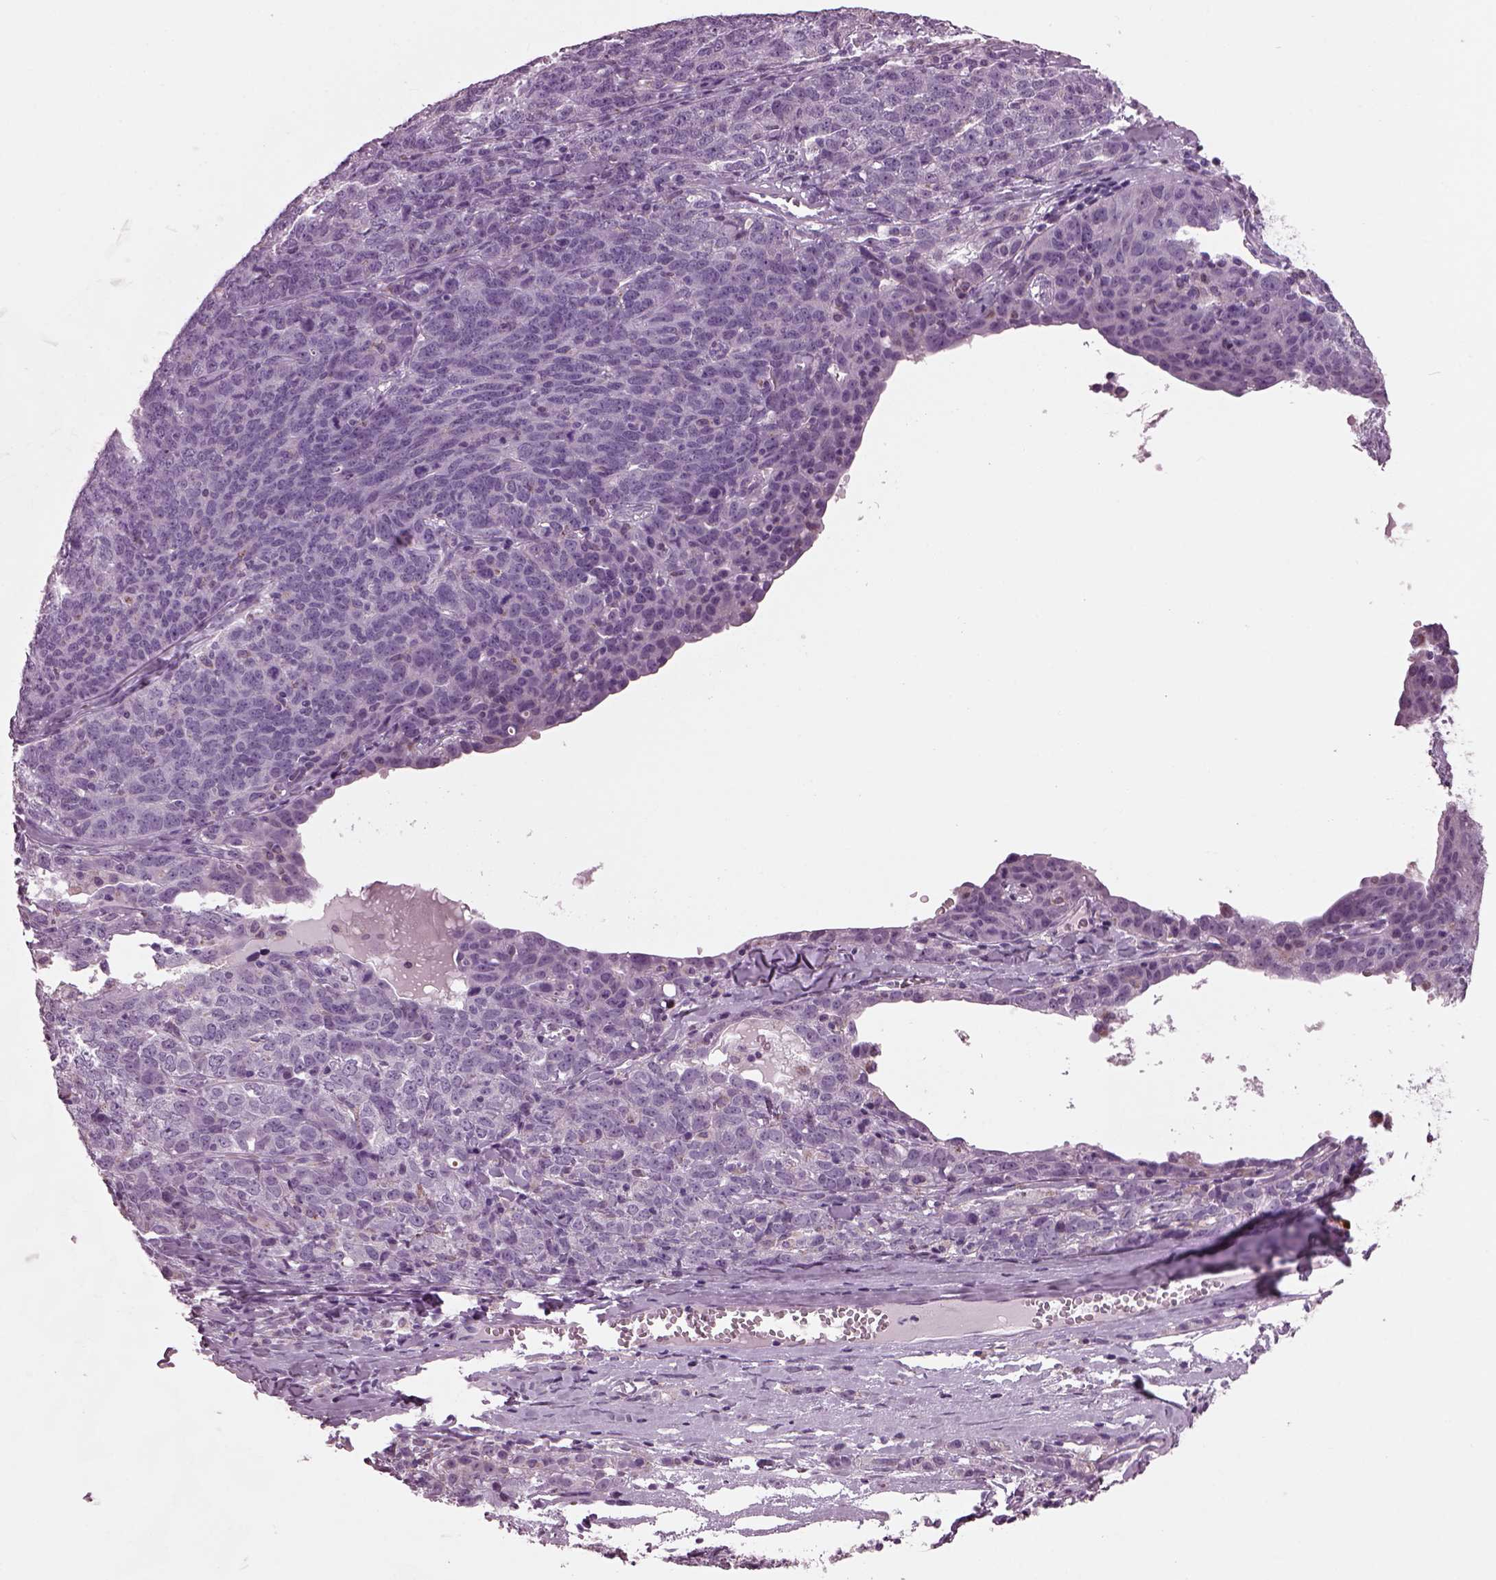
{"staining": {"intensity": "negative", "quantity": "none", "location": "none"}, "tissue": "ovarian cancer", "cell_type": "Tumor cells", "image_type": "cancer", "snomed": [{"axis": "morphology", "description": "Cystadenocarcinoma, serous, NOS"}, {"axis": "topography", "description": "Ovary"}], "caption": "An immunohistochemistry (IHC) micrograph of ovarian cancer (serous cystadenocarcinoma) is shown. There is no staining in tumor cells of ovarian cancer (serous cystadenocarcinoma). The staining was performed using DAB (3,3'-diaminobenzidine) to visualize the protein expression in brown, while the nuclei were stained in blue with hematoxylin (Magnification: 20x).", "gene": "PRR9", "patient": {"sex": "female", "age": 71}}